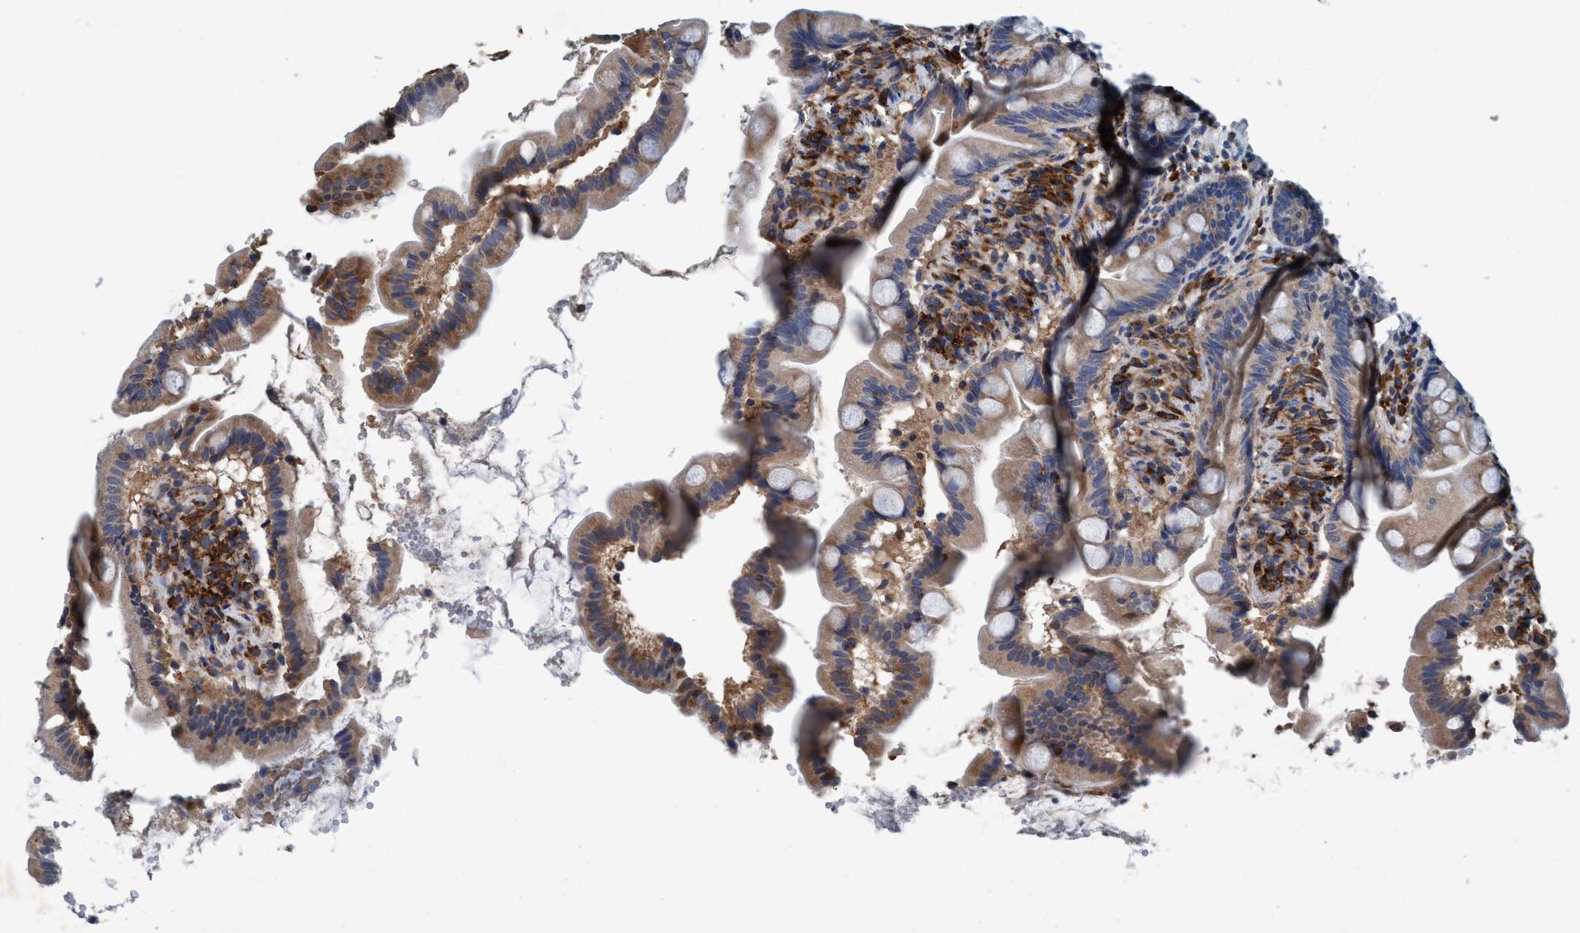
{"staining": {"intensity": "moderate", "quantity": ">75%", "location": "cytoplasmic/membranous"}, "tissue": "small intestine", "cell_type": "Glandular cells", "image_type": "normal", "snomed": [{"axis": "morphology", "description": "Normal tissue, NOS"}, {"axis": "topography", "description": "Small intestine"}], "caption": "This is a micrograph of immunohistochemistry staining of benign small intestine, which shows moderate staining in the cytoplasmic/membranous of glandular cells.", "gene": "ENDOG", "patient": {"sex": "female", "age": 56}}